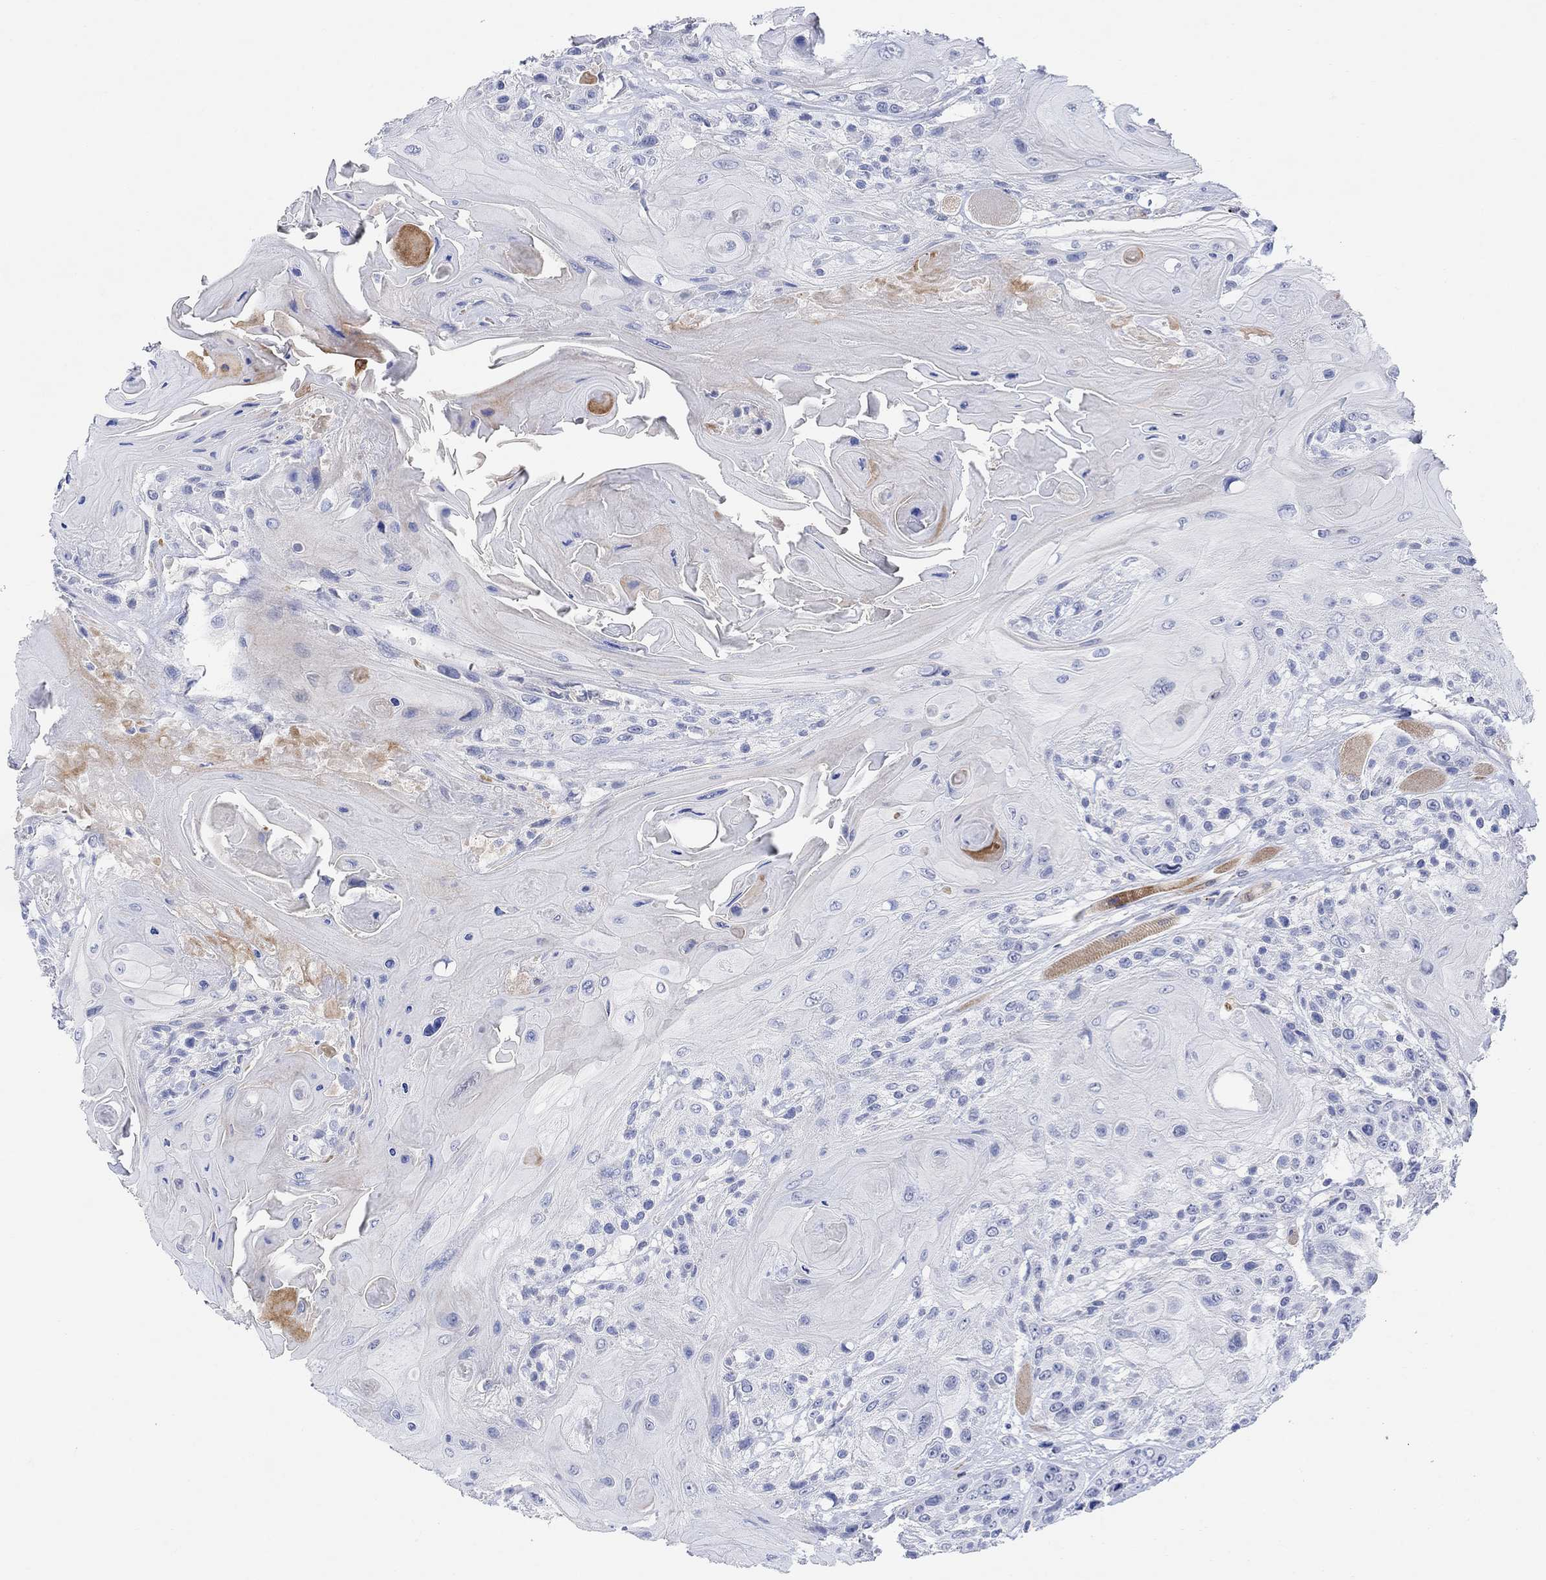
{"staining": {"intensity": "negative", "quantity": "none", "location": "none"}, "tissue": "head and neck cancer", "cell_type": "Tumor cells", "image_type": "cancer", "snomed": [{"axis": "morphology", "description": "Squamous cell carcinoma, NOS"}, {"axis": "topography", "description": "Head-Neck"}], "caption": "DAB immunohistochemical staining of human head and neck cancer (squamous cell carcinoma) shows no significant positivity in tumor cells. (Brightfield microscopy of DAB immunohistochemistry (IHC) at high magnification).", "gene": "TYR", "patient": {"sex": "female", "age": 59}}